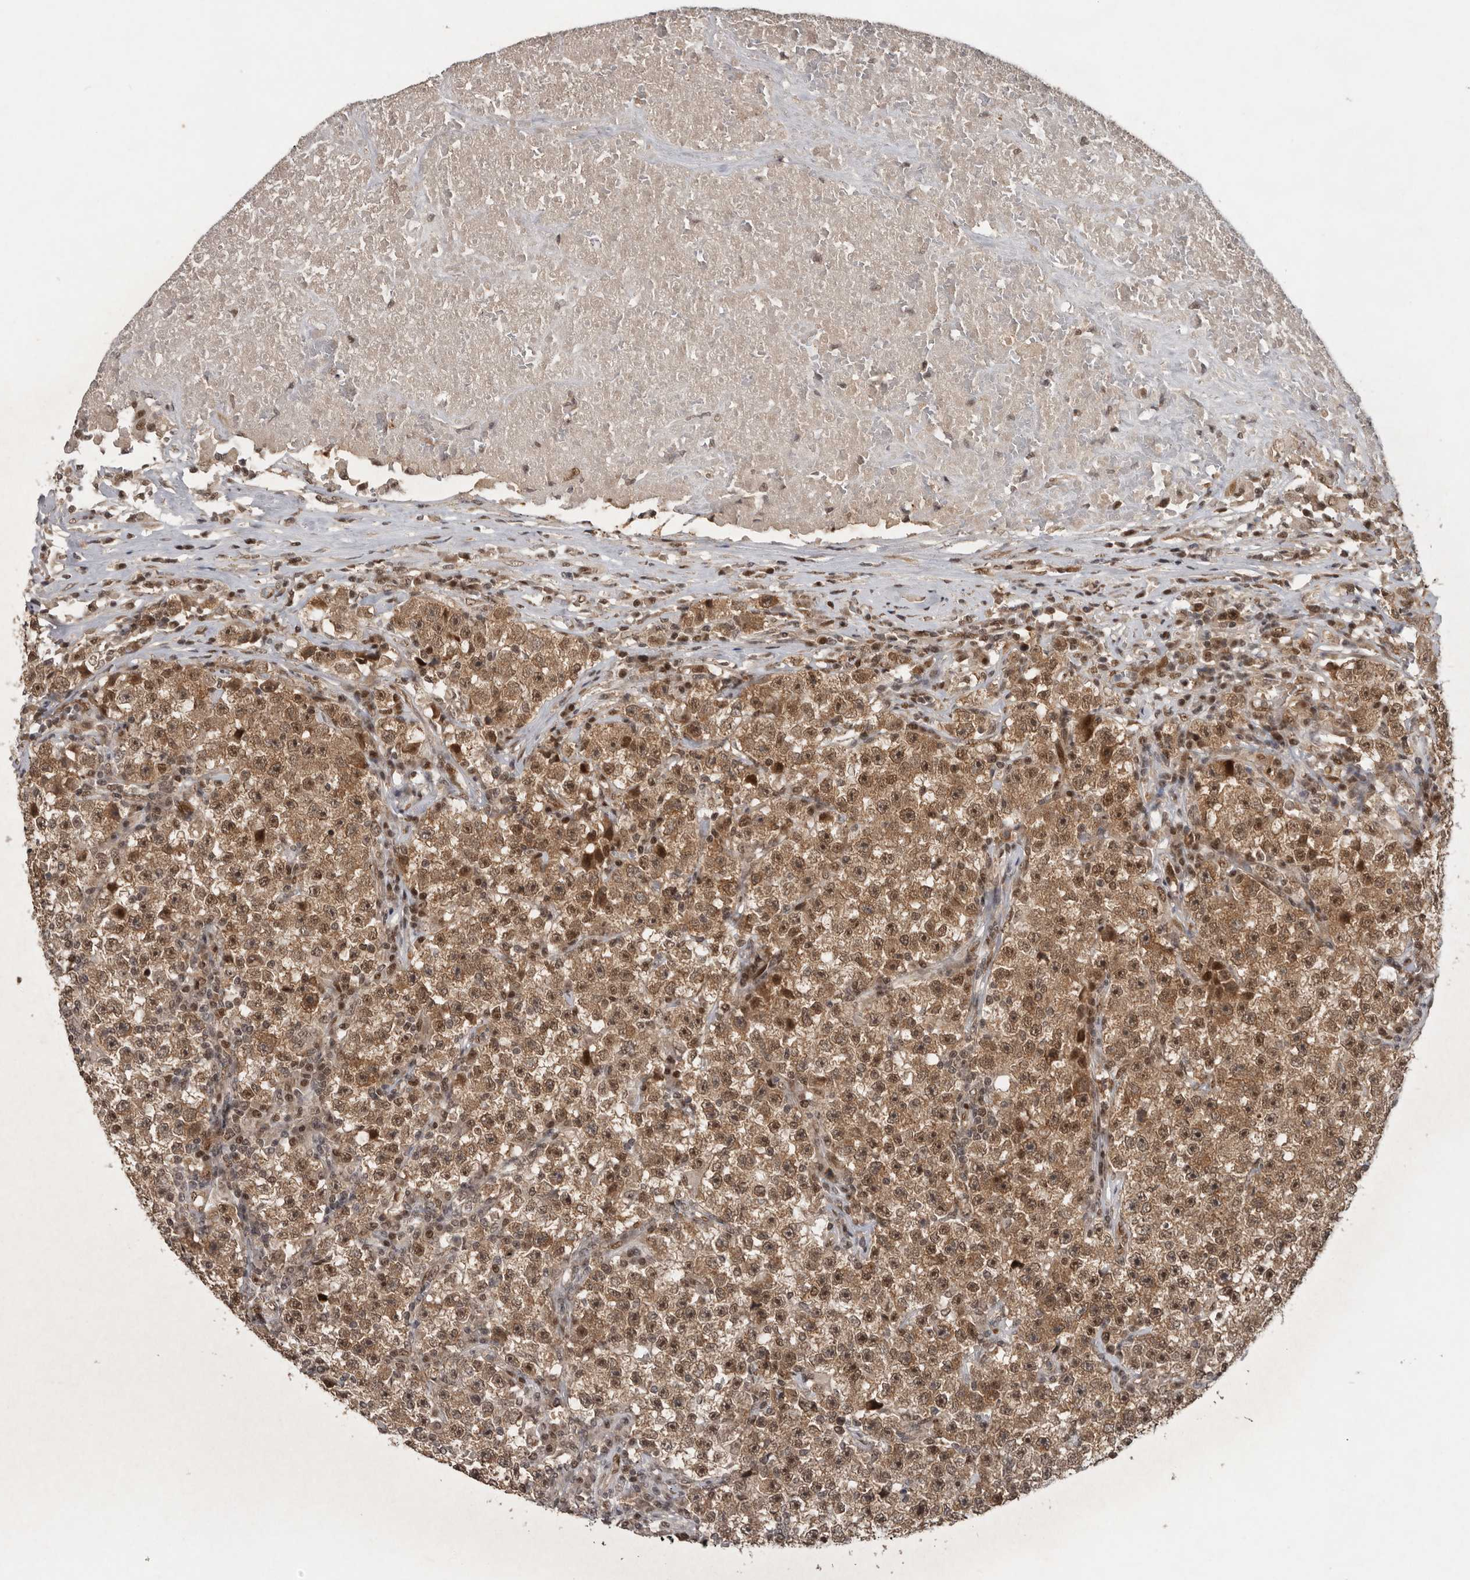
{"staining": {"intensity": "moderate", "quantity": ">75%", "location": "cytoplasmic/membranous,nuclear"}, "tissue": "testis cancer", "cell_type": "Tumor cells", "image_type": "cancer", "snomed": [{"axis": "morphology", "description": "Seminoma, NOS"}, {"axis": "topography", "description": "Testis"}], "caption": "About >75% of tumor cells in human seminoma (testis) show moderate cytoplasmic/membranous and nuclear protein expression as visualized by brown immunohistochemical staining.", "gene": "CDC27", "patient": {"sex": "male", "age": 22}}